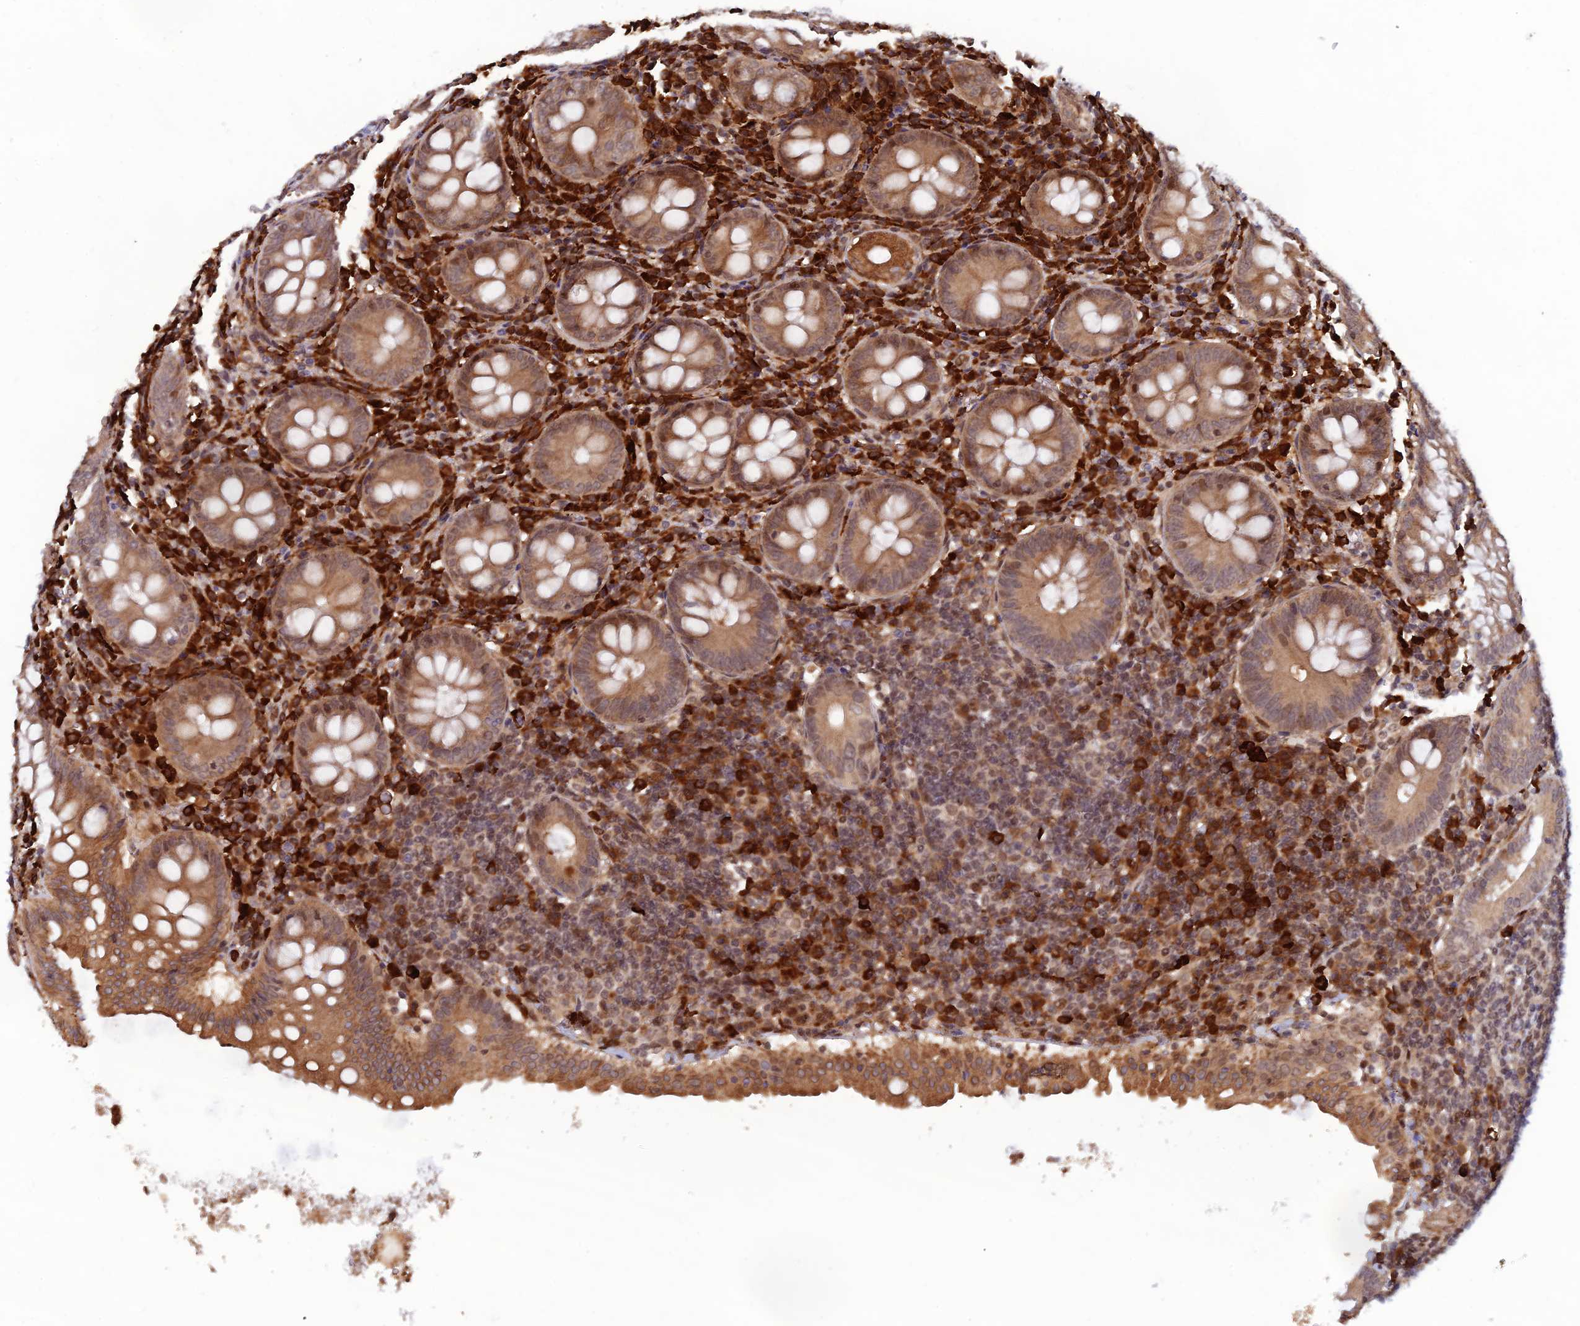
{"staining": {"intensity": "moderate", "quantity": ">75%", "location": "cytoplasmic/membranous"}, "tissue": "appendix", "cell_type": "Glandular cells", "image_type": "normal", "snomed": [{"axis": "morphology", "description": "Normal tissue, NOS"}, {"axis": "topography", "description": "Appendix"}], "caption": "Immunohistochemical staining of unremarkable human appendix demonstrates moderate cytoplasmic/membranous protein expression in approximately >75% of glandular cells.", "gene": "ZNF565", "patient": {"sex": "female", "age": 54}}